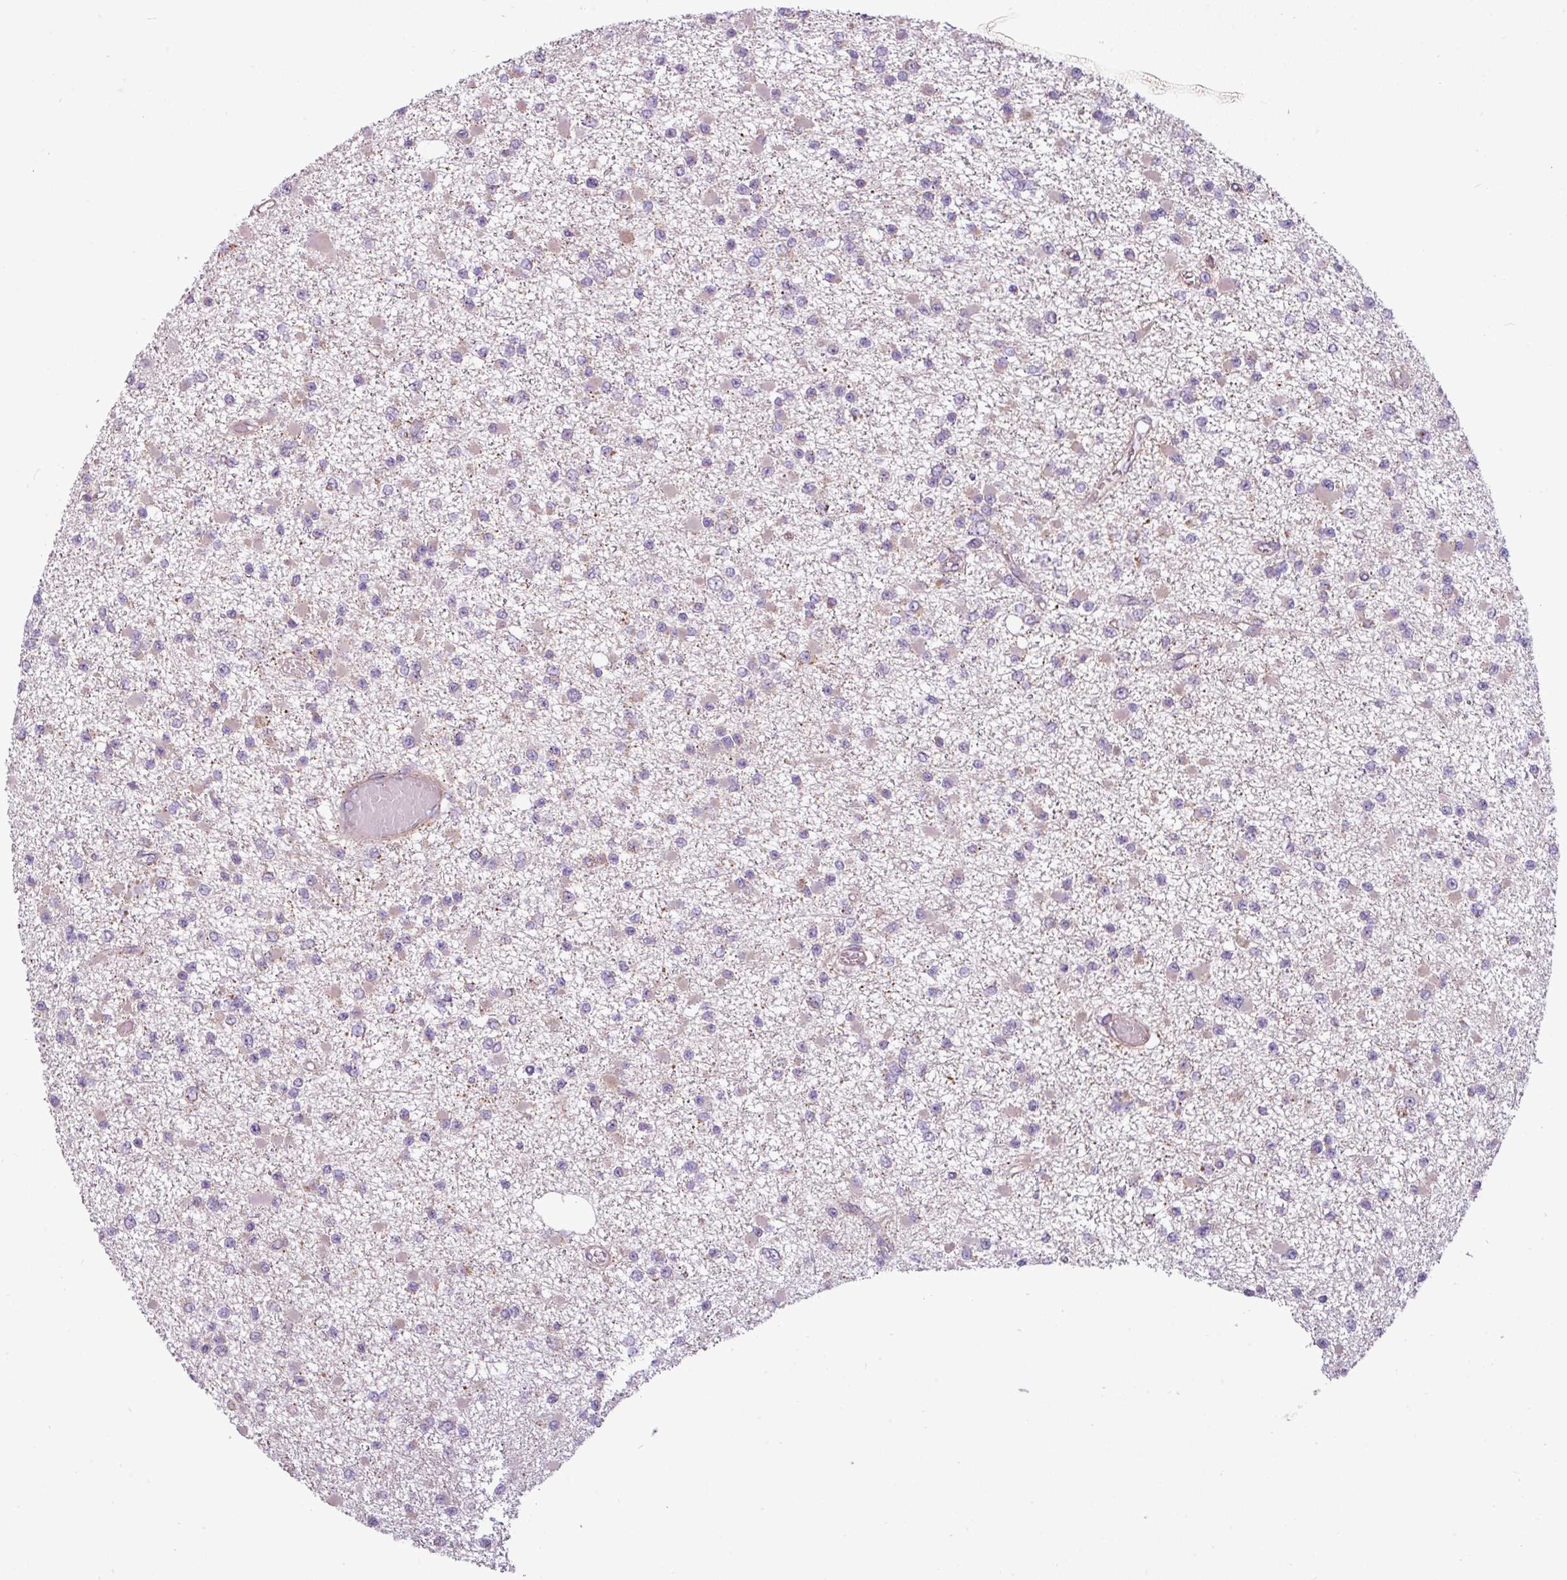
{"staining": {"intensity": "negative", "quantity": "none", "location": "none"}, "tissue": "glioma", "cell_type": "Tumor cells", "image_type": "cancer", "snomed": [{"axis": "morphology", "description": "Glioma, malignant, Low grade"}, {"axis": "topography", "description": "Brain"}], "caption": "Immunohistochemical staining of glioma shows no significant expression in tumor cells.", "gene": "BTN2A2", "patient": {"sex": "female", "age": 22}}